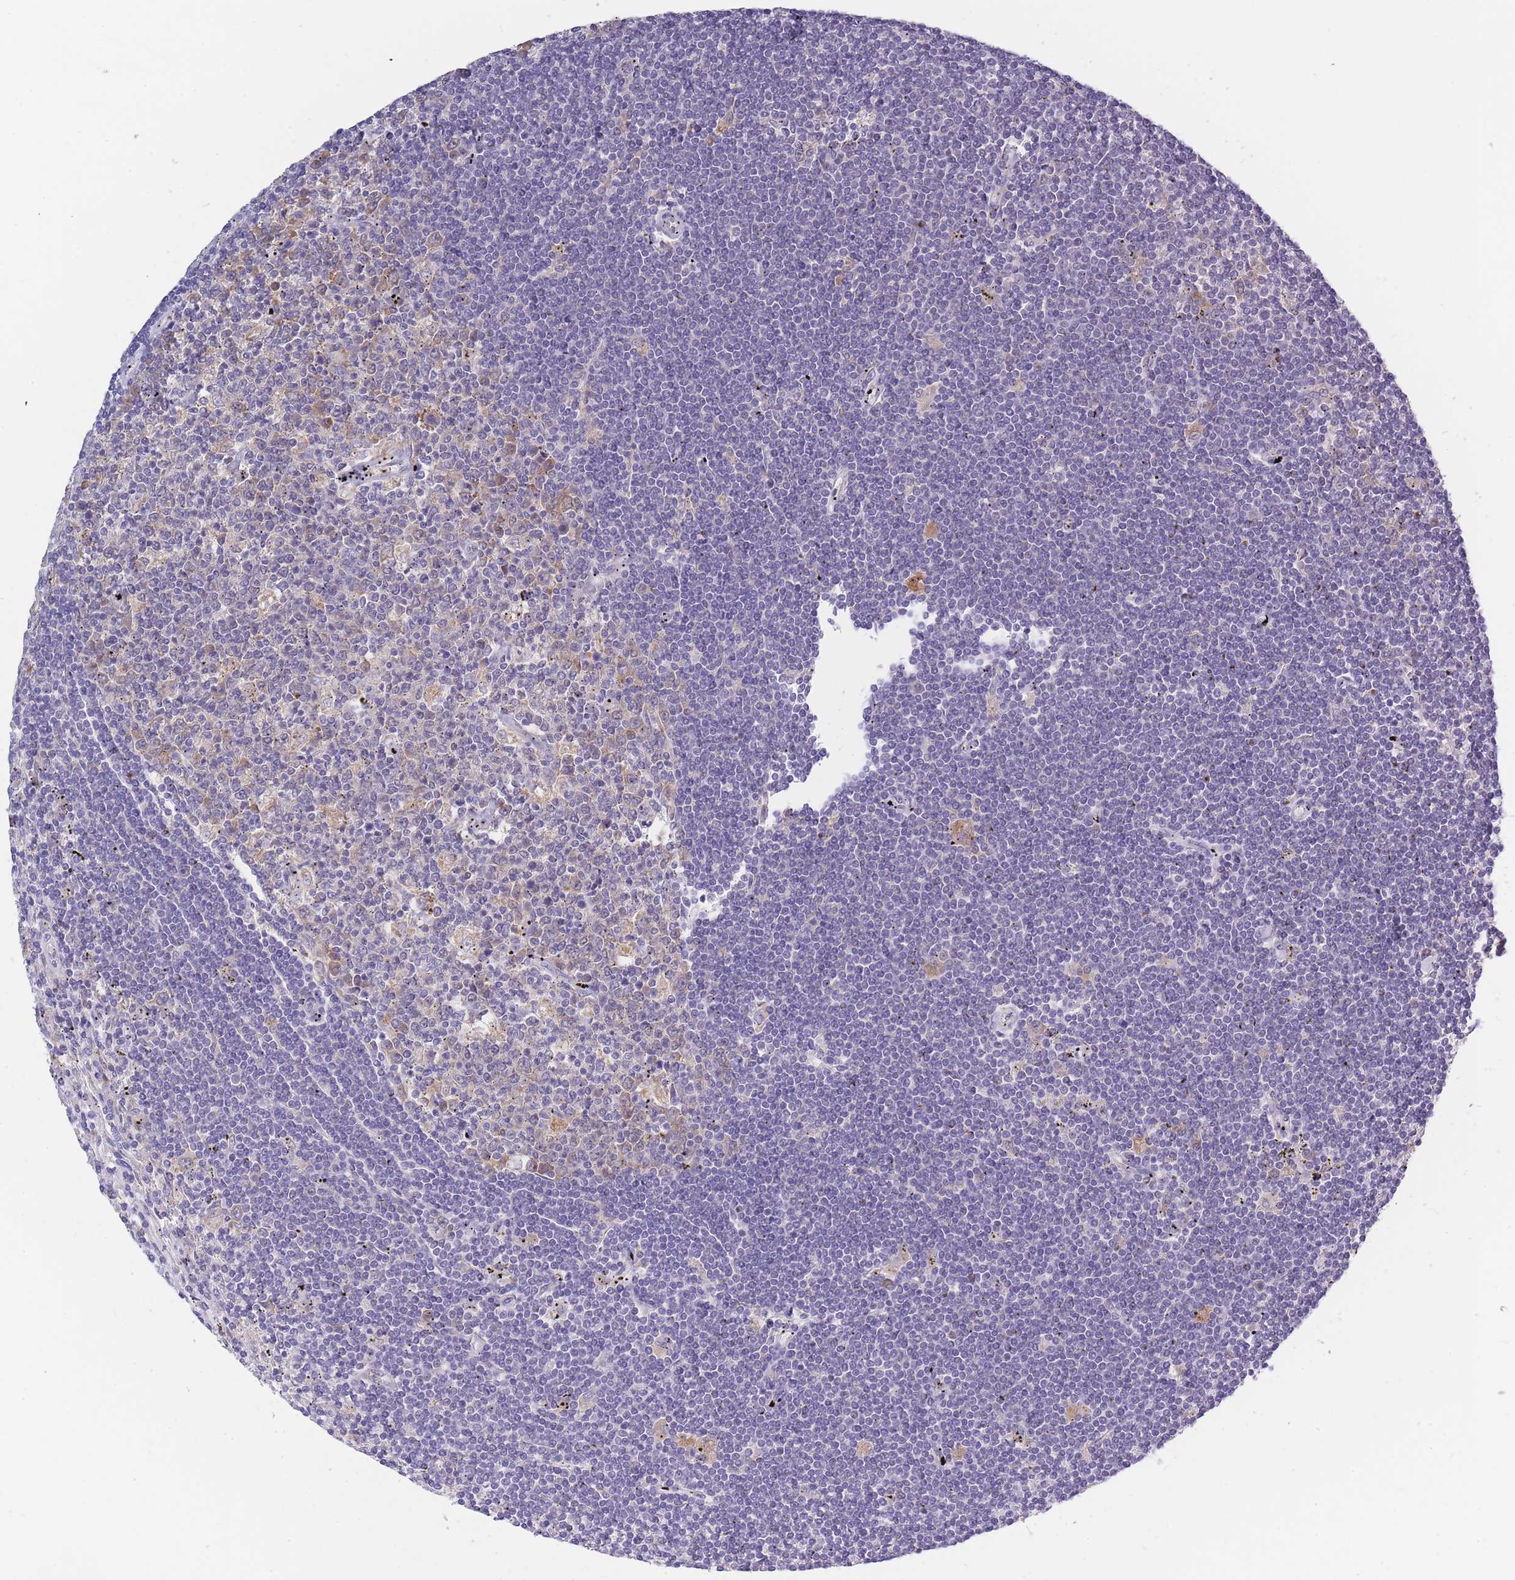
{"staining": {"intensity": "negative", "quantity": "none", "location": "none"}, "tissue": "lymphoma", "cell_type": "Tumor cells", "image_type": "cancer", "snomed": [{"axis": "morphology", "description": "Malignant lymphoma, non-Hodgkin's type, Low grade"}, {"axis": "topography", "description": "Spleen"}], "caption": "Histopathology image shows no significant protein expression in tumor cells of malignant lymphoma, non-Hodgkin's type (low-grade). (Immunohistochemistry (ihc), brightfield microscopy, high magnification).", "gene": "NDUFAF6", "patient": {"sex": "male", "age": 76}}